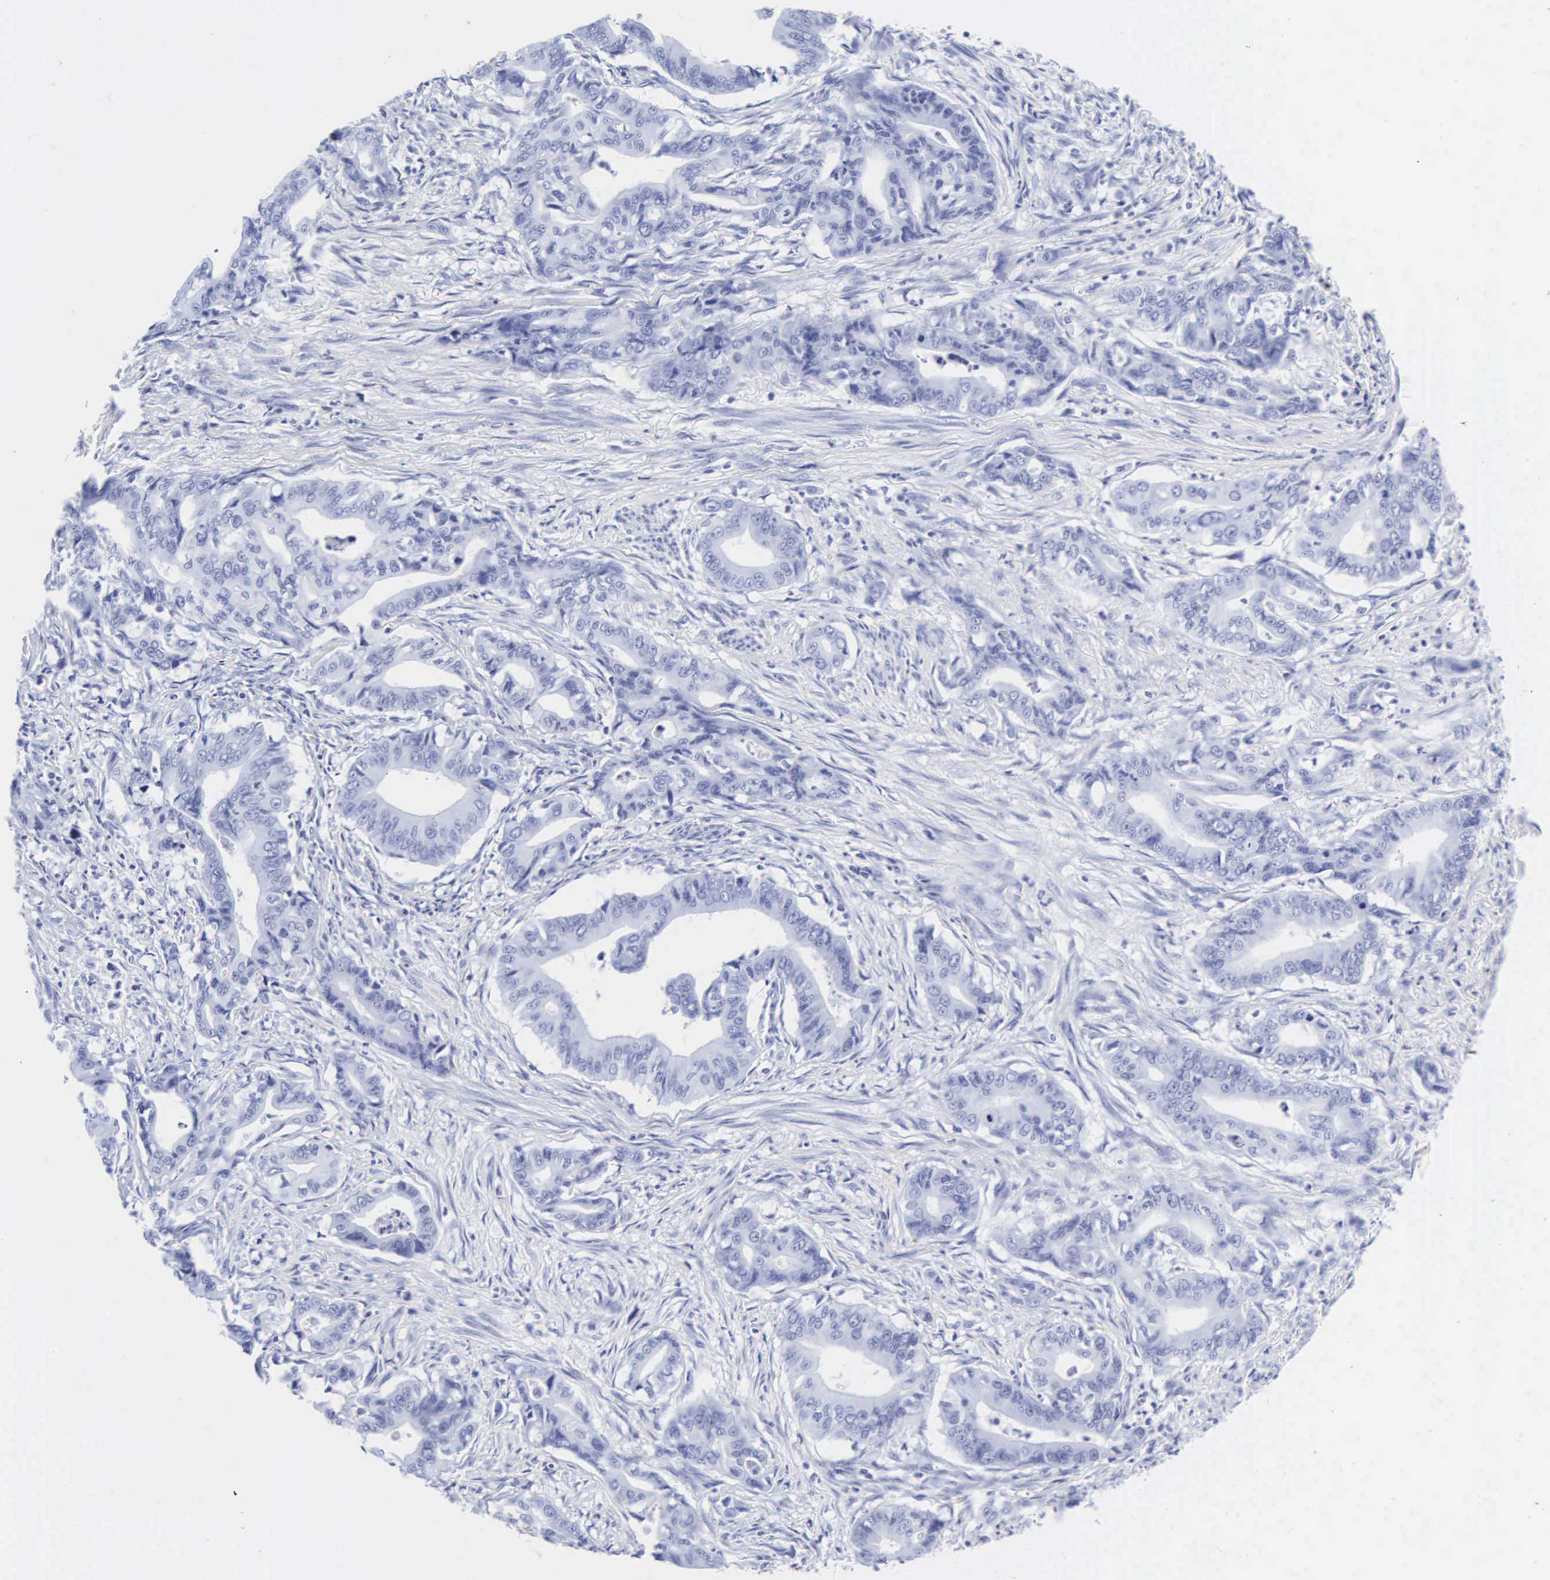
{"staining": {"intensity": "negative", "quantity": "none", "location": "none"}, "tissue": "stomach cancer", "cell_type": "Tumor cells", "image_type": "cancer", "snomed": [{"axis": "morphology", "description": "Adenocarcinoma, NOS"}, {"axis": "topography", "description": "Stomach"}], "caption": "Tumor cells are negative for brown protein staining in adenocarcinoma (stomach).", "gene": "CGB3", "patient": {"sex": "female", "age": 76}}